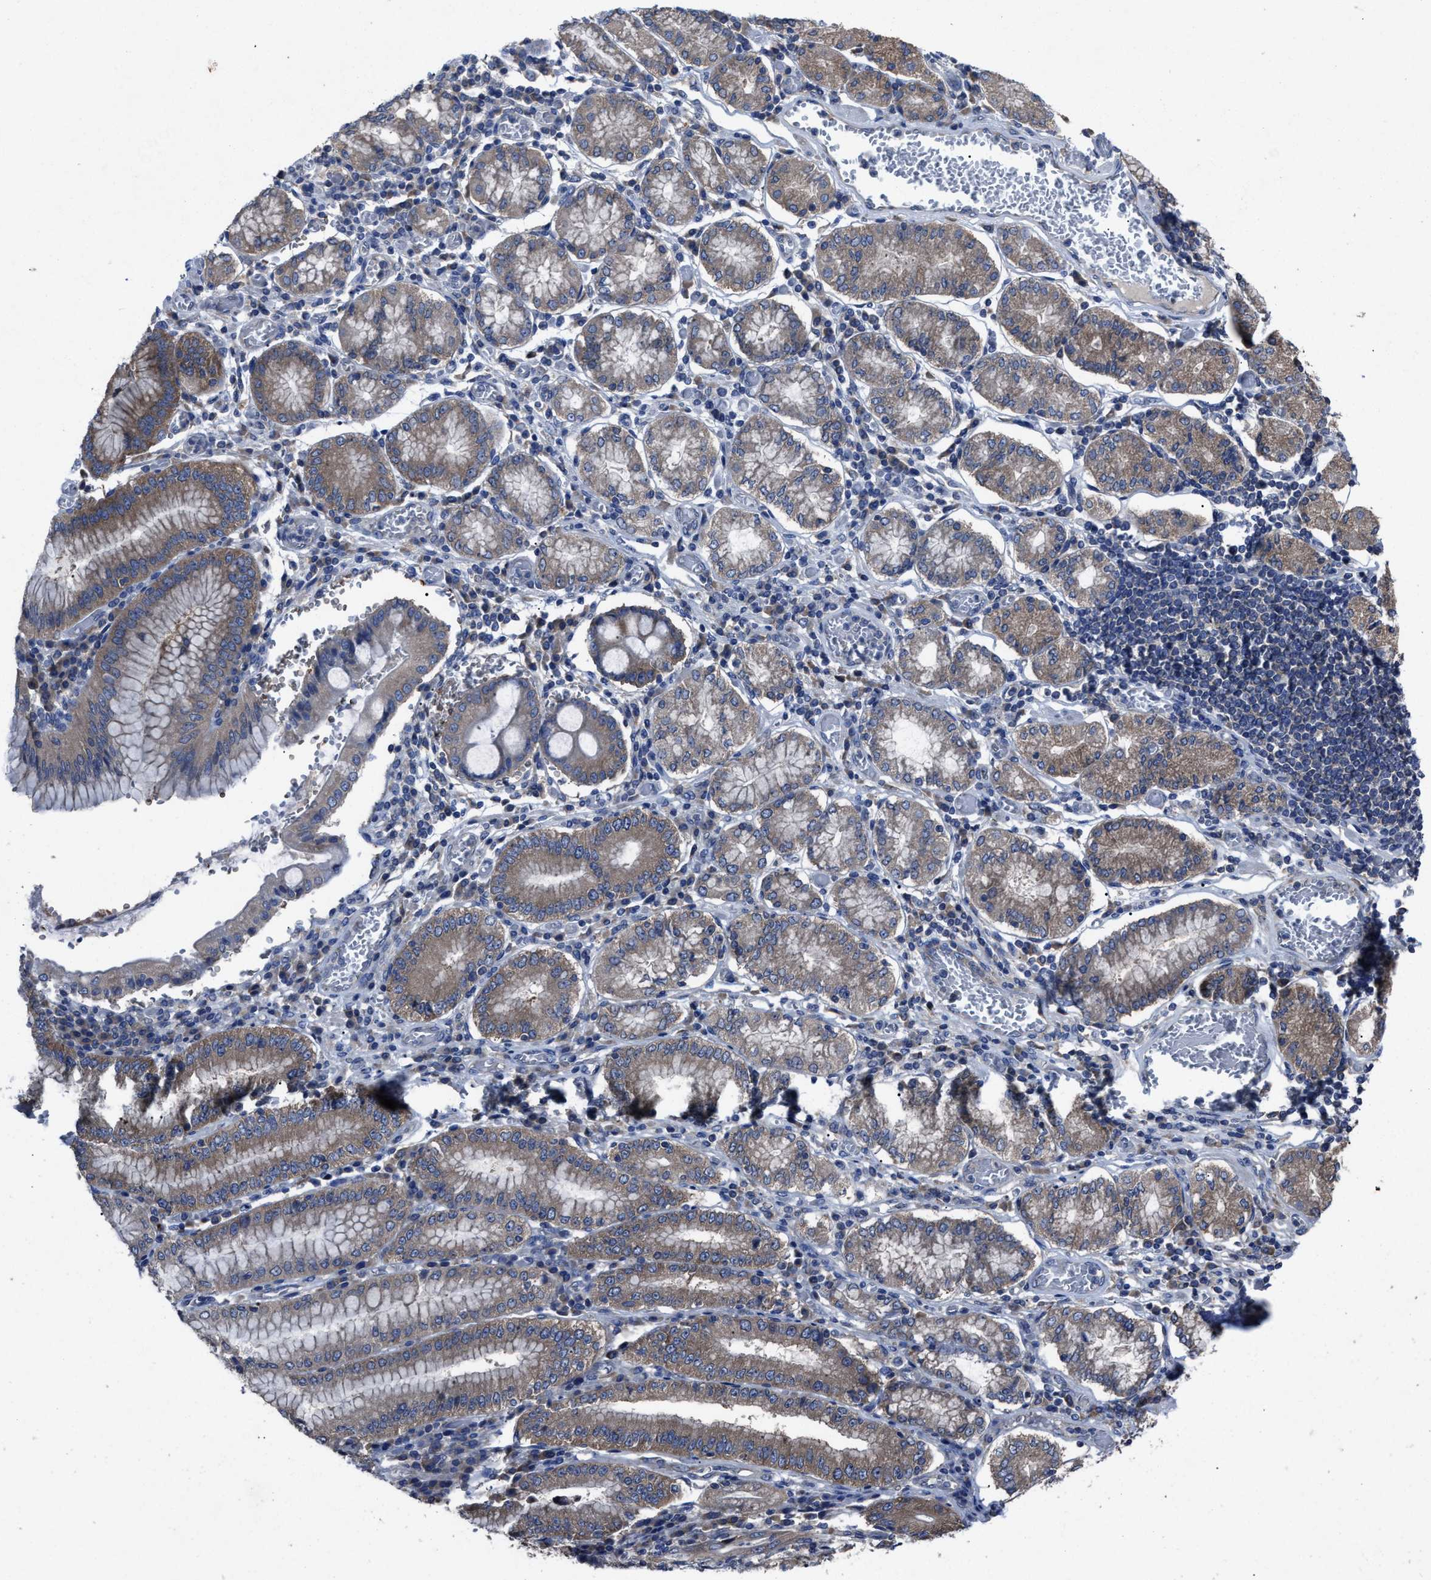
{"staining": {"intensity": "moderate", "quantity": "<25%", "location": "cytoplasmic/membranous"}, "tissue": "stomach cancer", "cell_type": "Tumor cells", "image_type": "cancer", "snomed": [{"axis": "morphology", "description": "Adenocarcinoma, NOS"}, {"axis": "topography", "description": "Stomach"}], "caption": "DAB immunohistochemical staining of human stomach adenocarcinoma reveals moderate cytoplasmic/membranous protein positivity in approximately <25% of tumor cells.", "gene": "UPF1", "patient": {"sex": "female", "age": 73}}